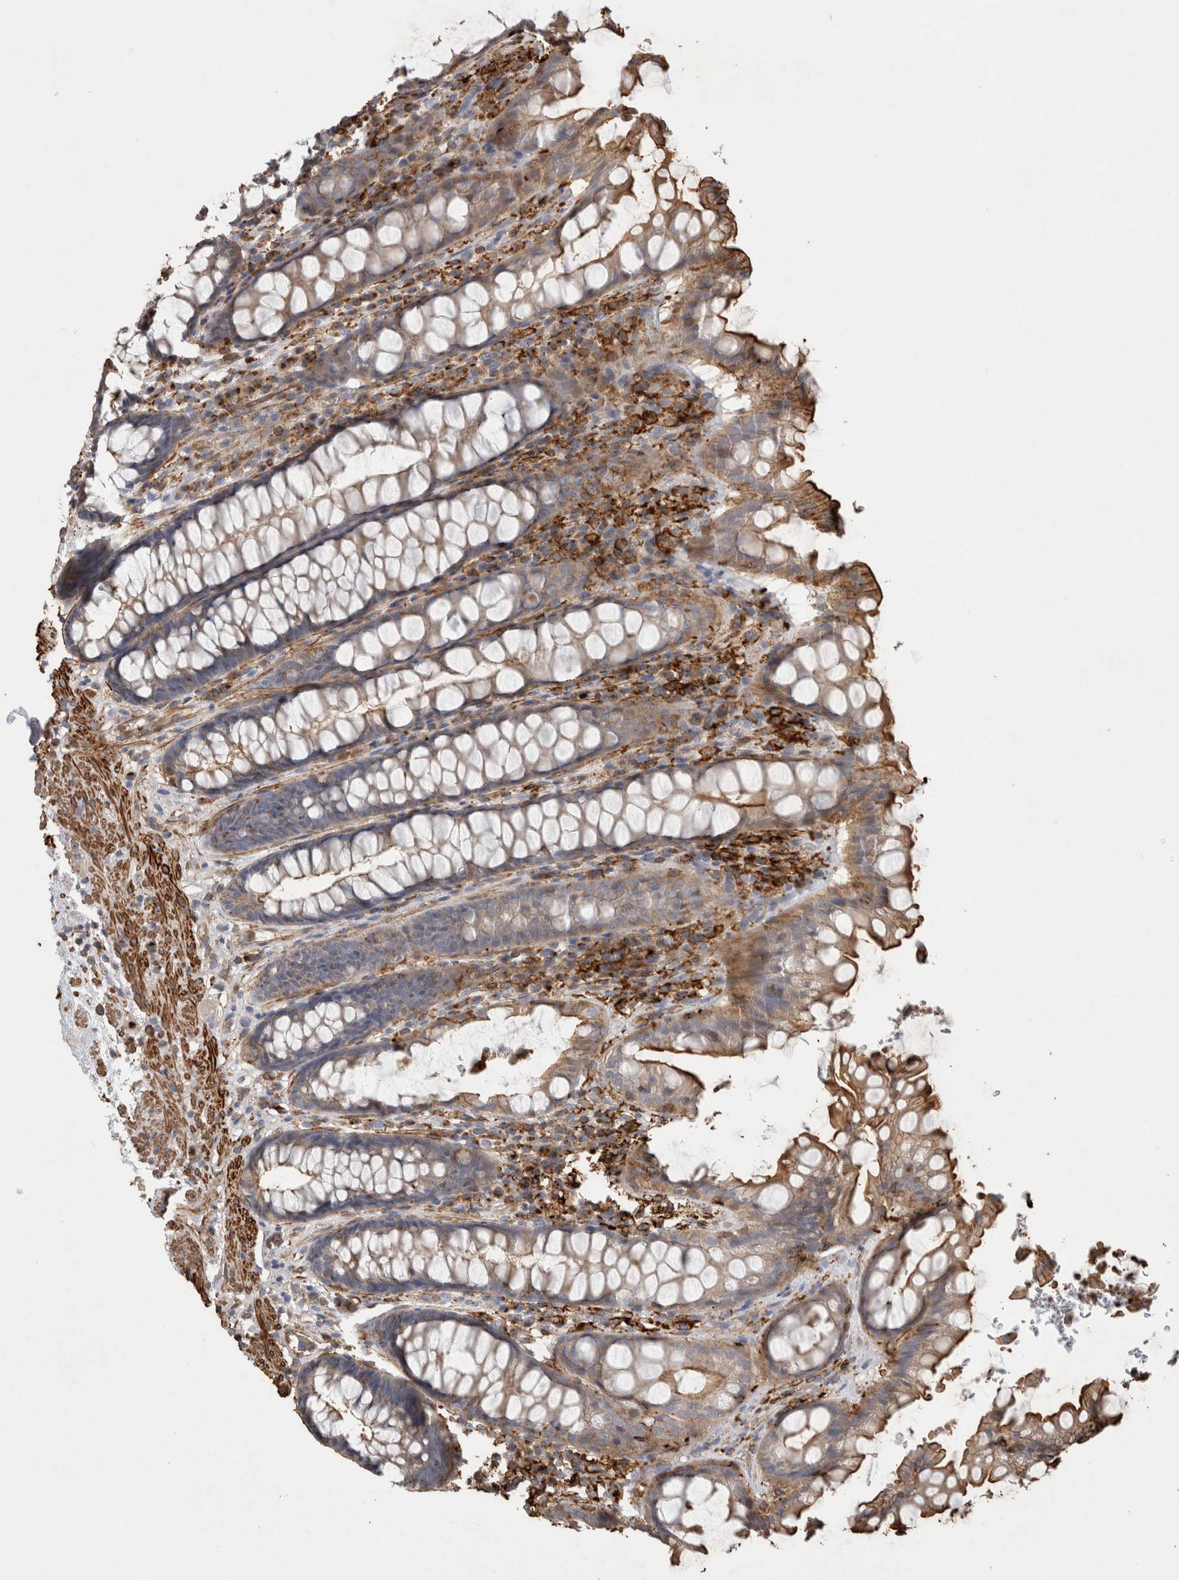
{"staining": {"intensity": "strong", "quantity": "25%-75%", "location": "cytoplasmic/membranous"}, "tissue": "rectum", "cell_type": "Glandular cells", "image_type": "normal", "snomed": [{"axis": "morphology", "description": "Normal tissue, NOS"}, {"axis": "topography", "description": "Rectum"}], "caption": "Immunohistochemistry micrograph of unremarkable rectum: rectum stained using immunohistochemistry (IHC) reveals high levels of strong protein expression localized specifically in the cytoplasmic/membranous of glandular cells, appearing as a cytoplasmic/membranous brown color.", "gene": "GPER1", "patient": {"sex": "male", "age": 64}}